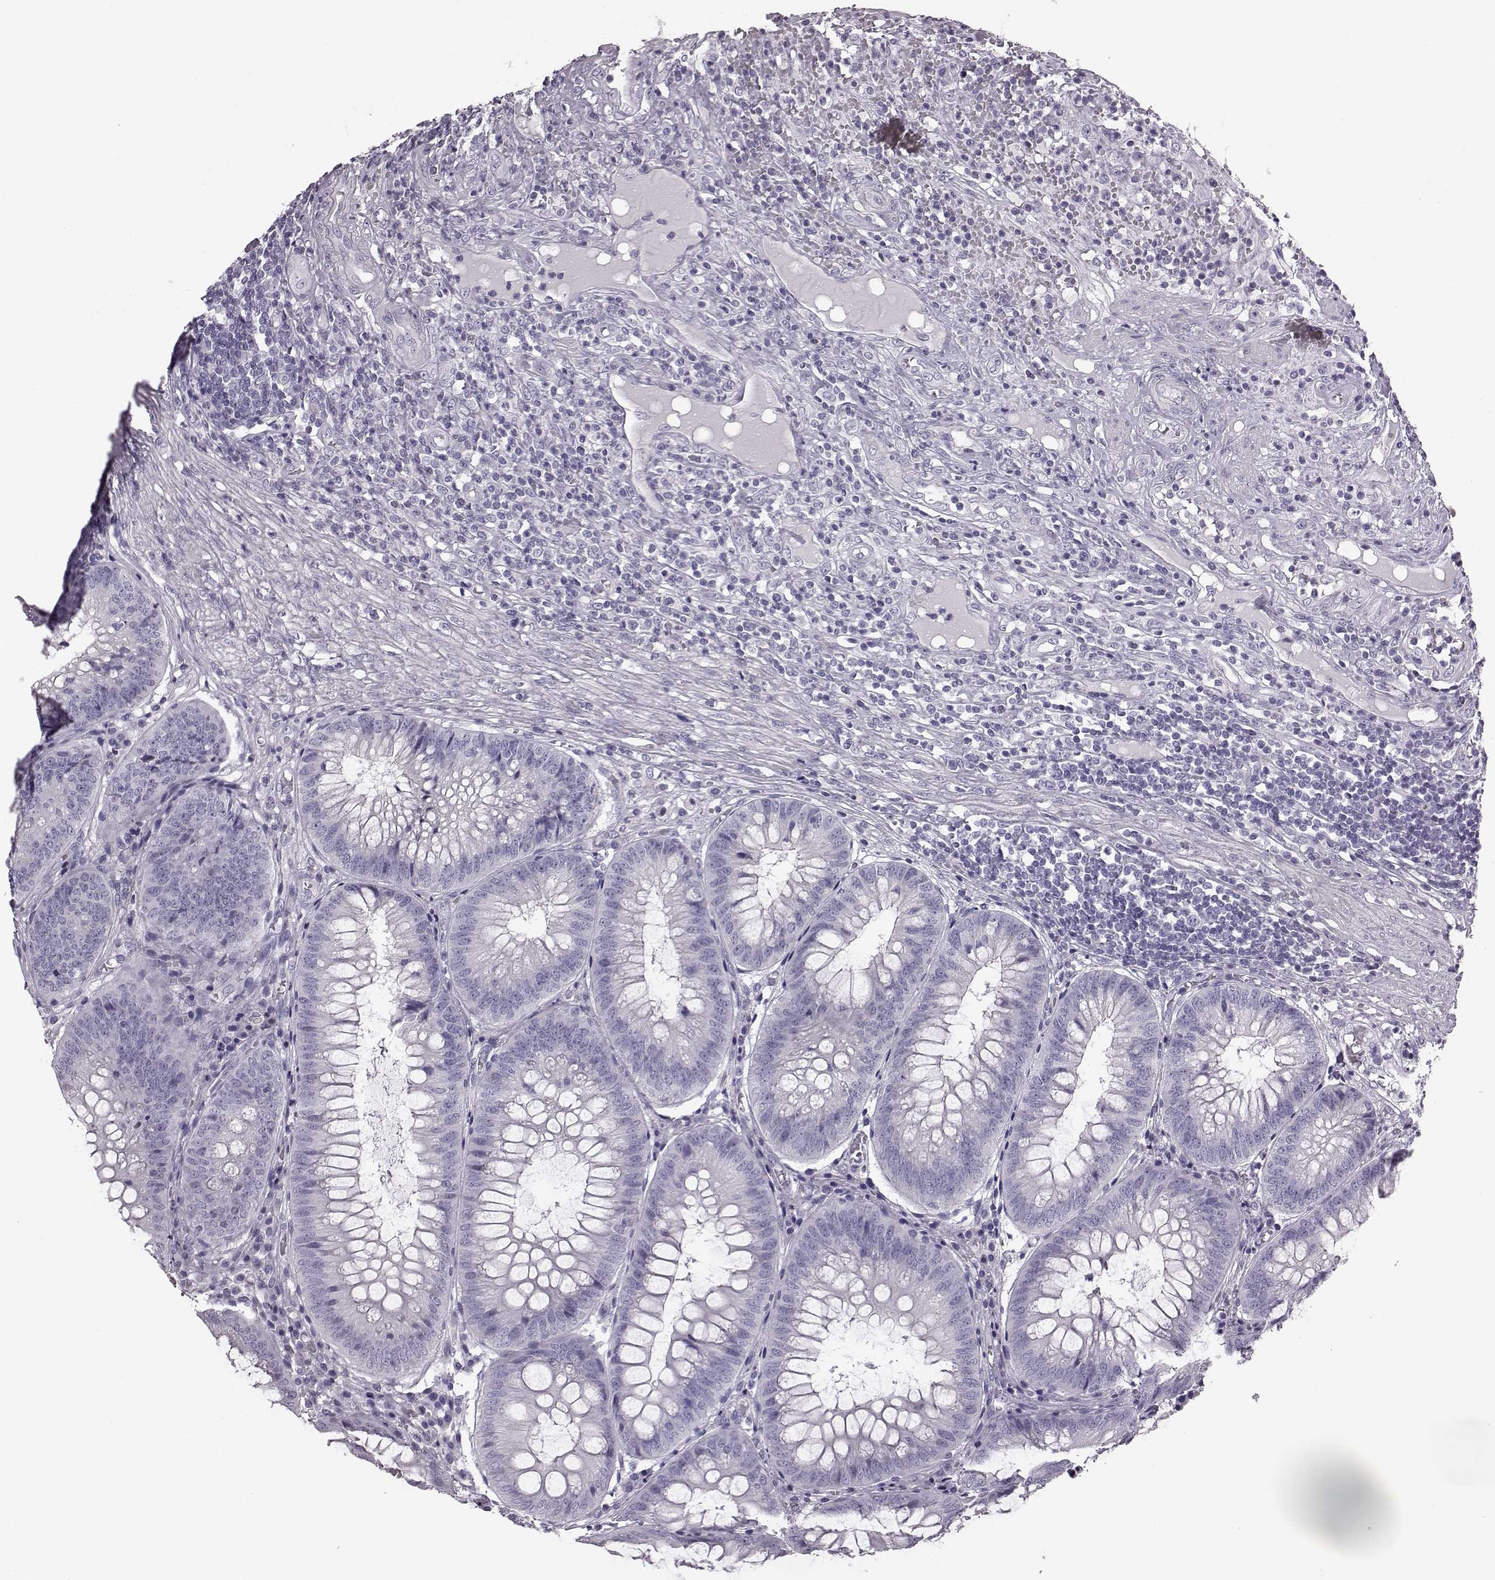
{"staining": {"intensity": "negative", "quantity": "none", "location": "none"}, "tissue": "appendix", "cell_type": "Glandular cells", "image_type": "normal", "snomed": [{"axis": "morphology", "description": "Normal tissue, NOS"}, {"axis": "morphology", "description": "Inflammation, NOS"}, {"axis": "topography", "description": "Appendix"}], "caption": "This image is of unremarkable appendix stained with immunohistochemistry (IHC) to label a protein in brown with the nuclei are counter-stained blue. There is no staining in glandular cells.", "gene": "ODAD4", "patient": {"sex": "male", "age": 16}}